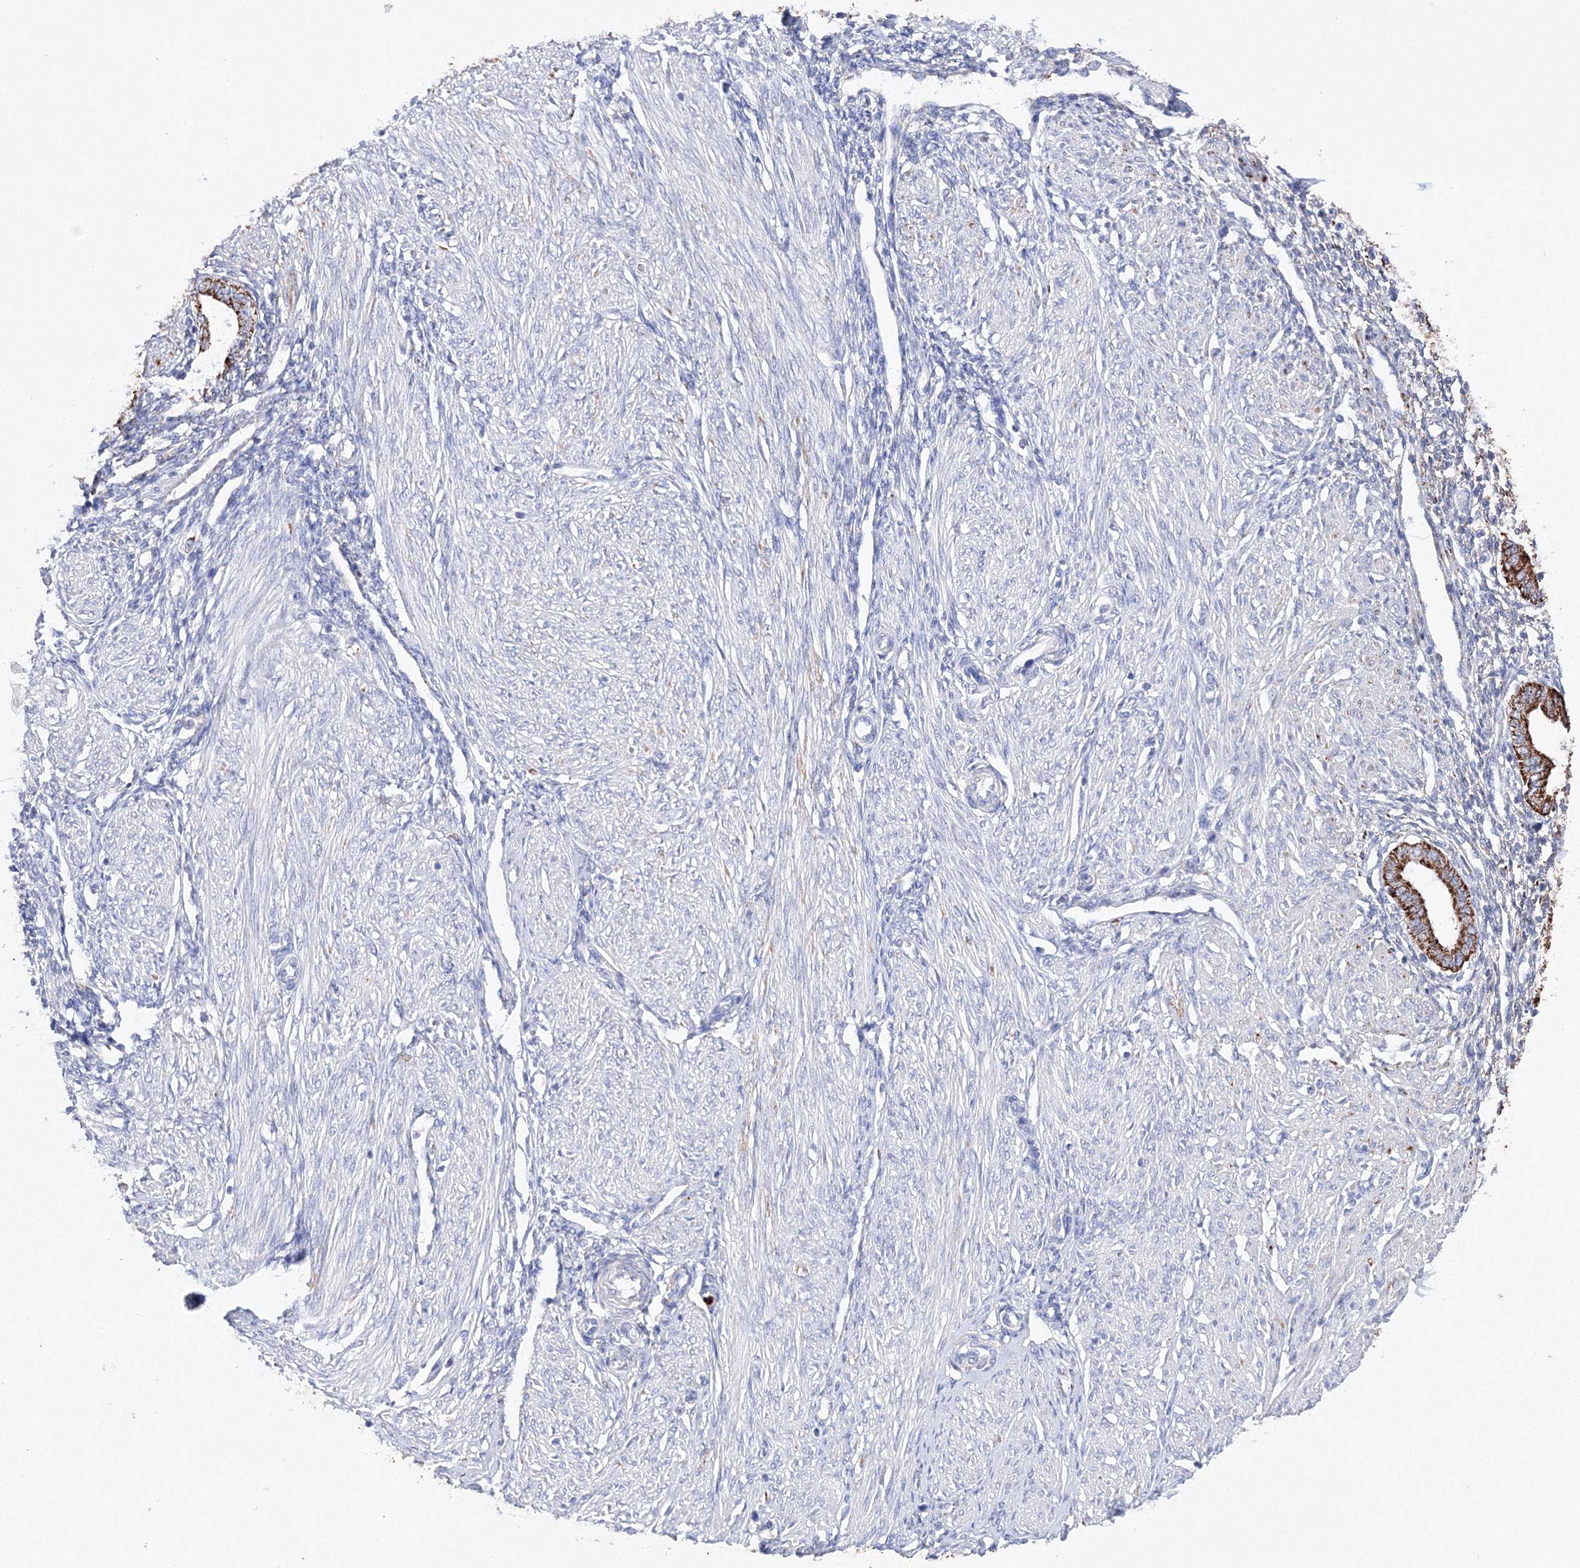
{"staining": {"intensity": "negative", "quantity": "none", "location": "none"}, "tissue": "endometrium", "cell_type": "Cells in endometrial stroma", "image_type": "normal", "snomed": [{"axis": "morphology", "description": "Normal tissue, NOS"}, {"axis": "topography", "description": "Endometrium"}], "caption": "High magnification brightfield microscopy of normal endometrium stained with DAB (brown) and counterstained with hematoxylin (blue): cells in endometrial stroma show no significant expression. The staining was performed using DAB to visualize the protein expression in brown, while the nuclei were stained in blue with hematoxylin (Magnification: 20x).", "gene": "MERTK", "patient": {"sex": "female", "age": 53}}